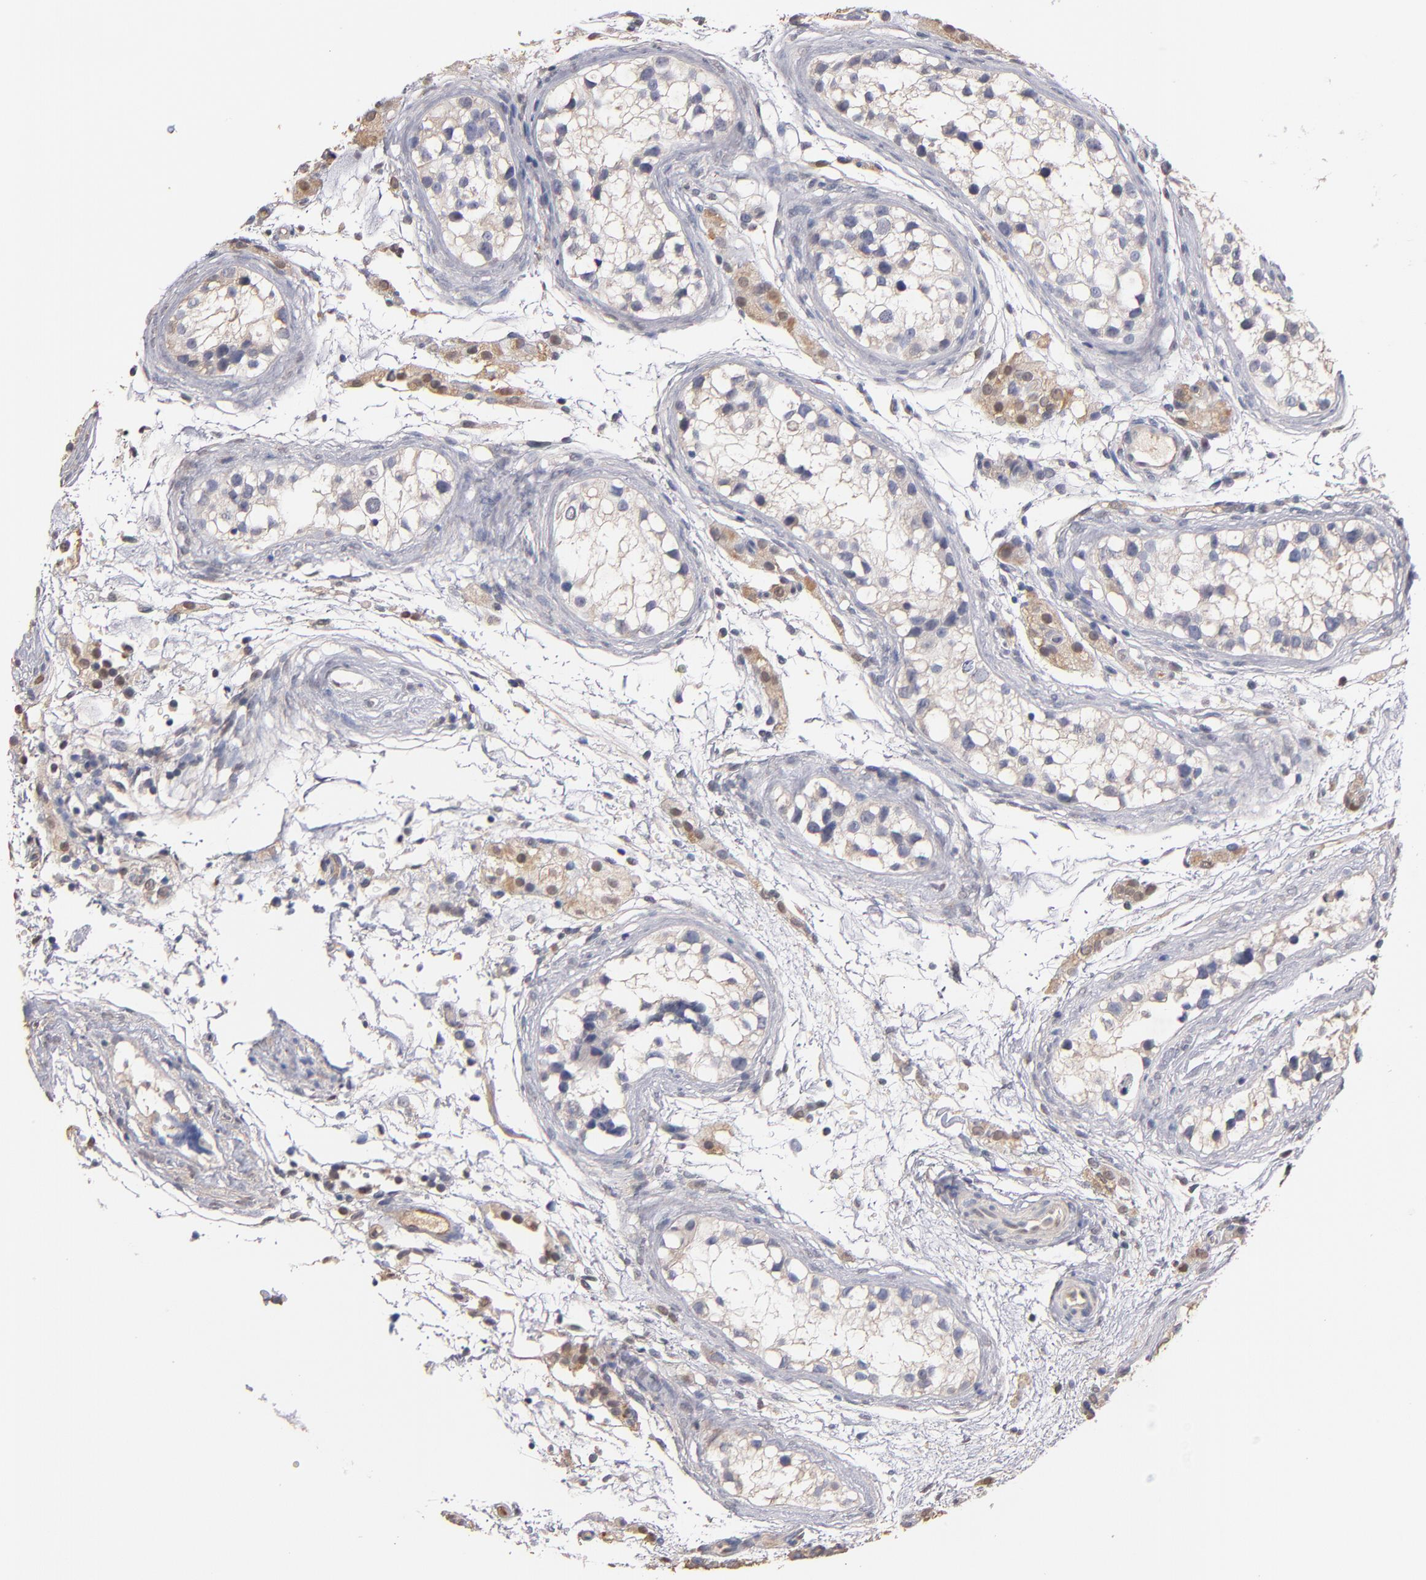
{"staining": {"intensity": "weak", "quantity": "<25%", "location": "cytoplasmic/membranous"}, "tissue": "testis cancer", "cell_type": "Tumor cells", "image_type": "cancer", "snomed": [{"axis": "morphology", "description": "Seminoma, NOS"}, {"axis": "topography", "description": "Testis"}], "caption": "IHC of testis cancer (seminoma) displays no expression in tumor cells.", "gene": "RO60", "patient": {"sex": "male", "age": 25}}